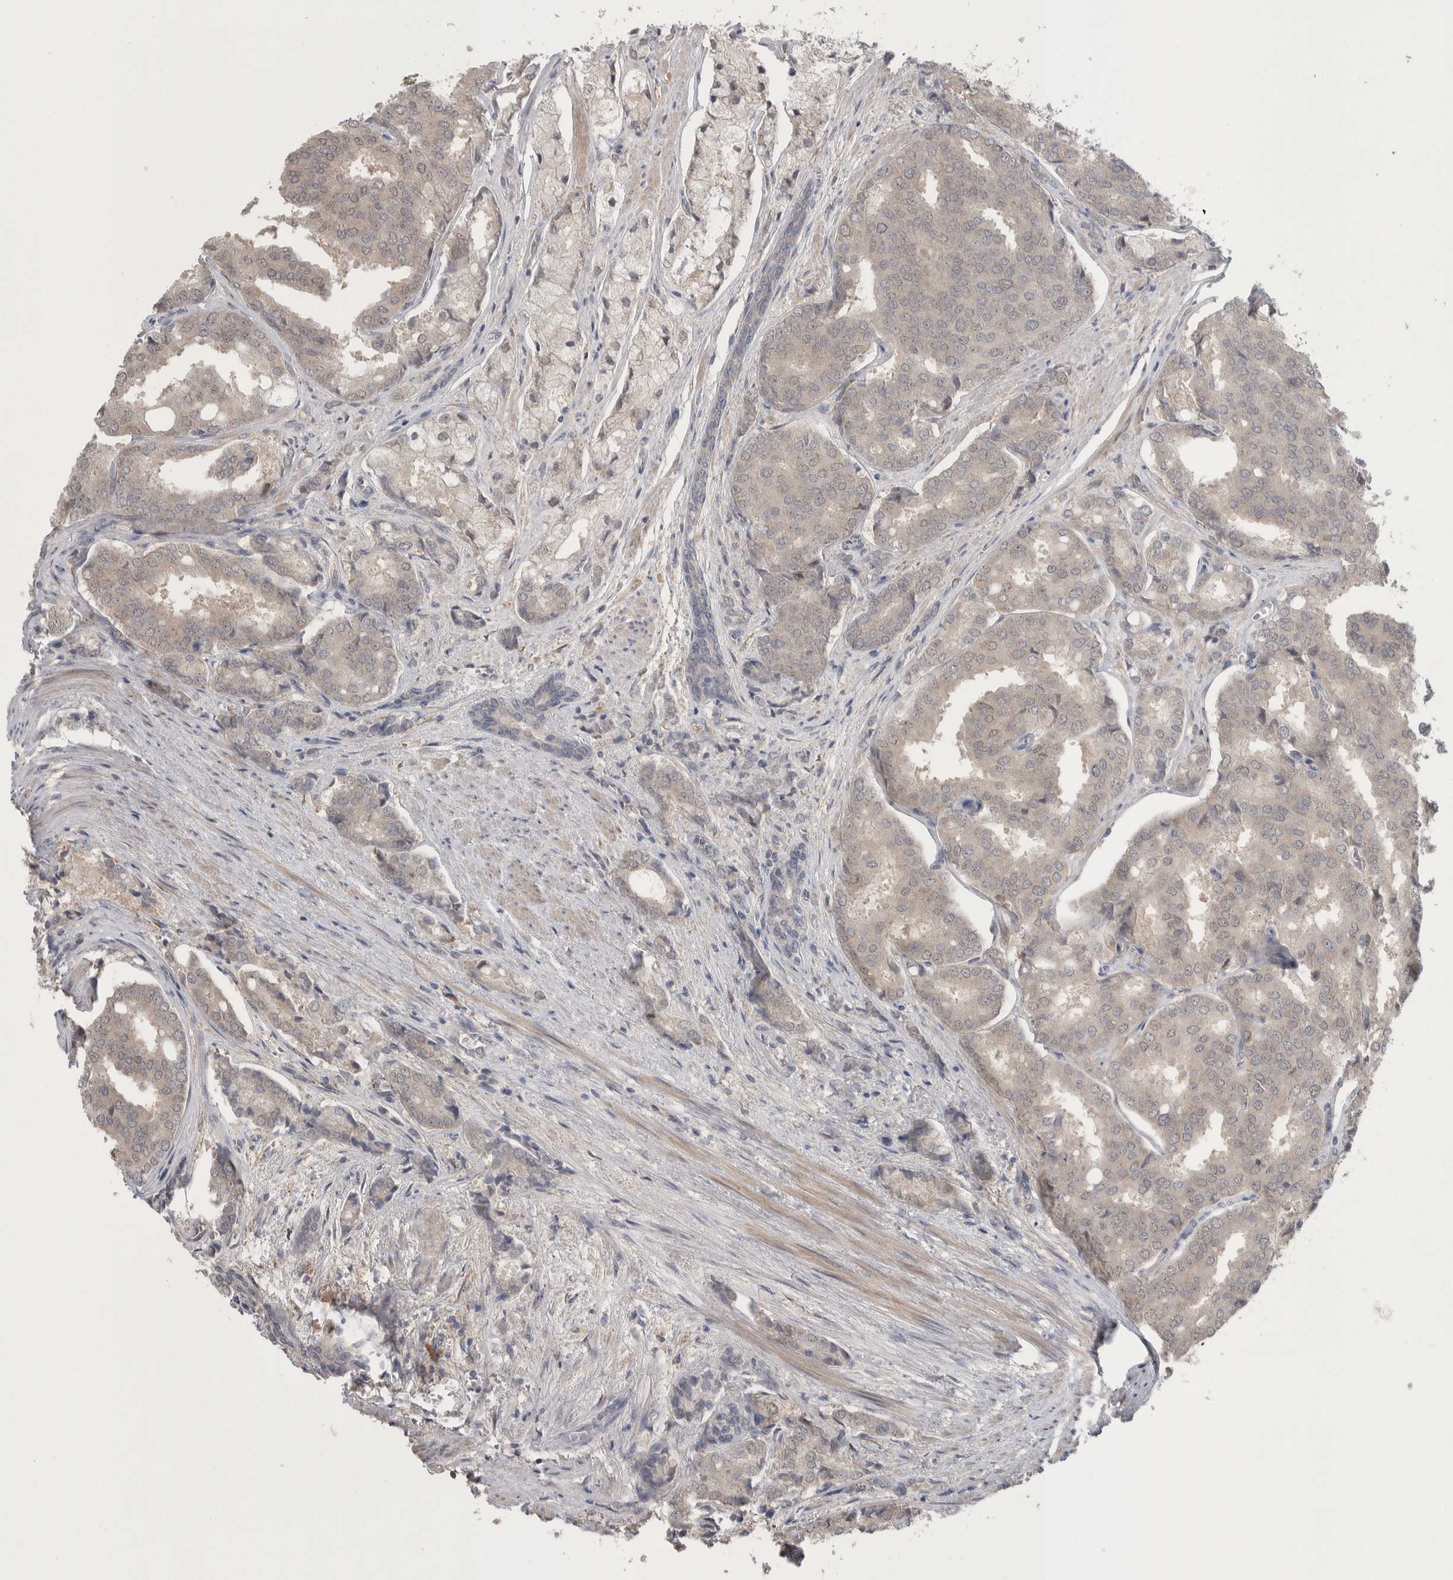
{"staining": {"intensity": "weak", "quantity": "<25%", "location": "cytoplasmic/membranous"}, "tissue": "prostate cancer", "cell_type": "Tumor cells", "image_type": "cancer", "snomed": [{"axis": "morphology", "description": "Adenocarcinoma, High grade"}, {"axis": "topography", "description": "Prostate"}], "caption": "This photomicrograph is of prostate cancer (adenocarcinoma (high-grade)) stained with IHC to label a protein in brown with the nuclei are counter-stained blue. There is no expression in tumor cells.", "gene": "CUL2", "patient": {"sex": "male", "age": 50}}